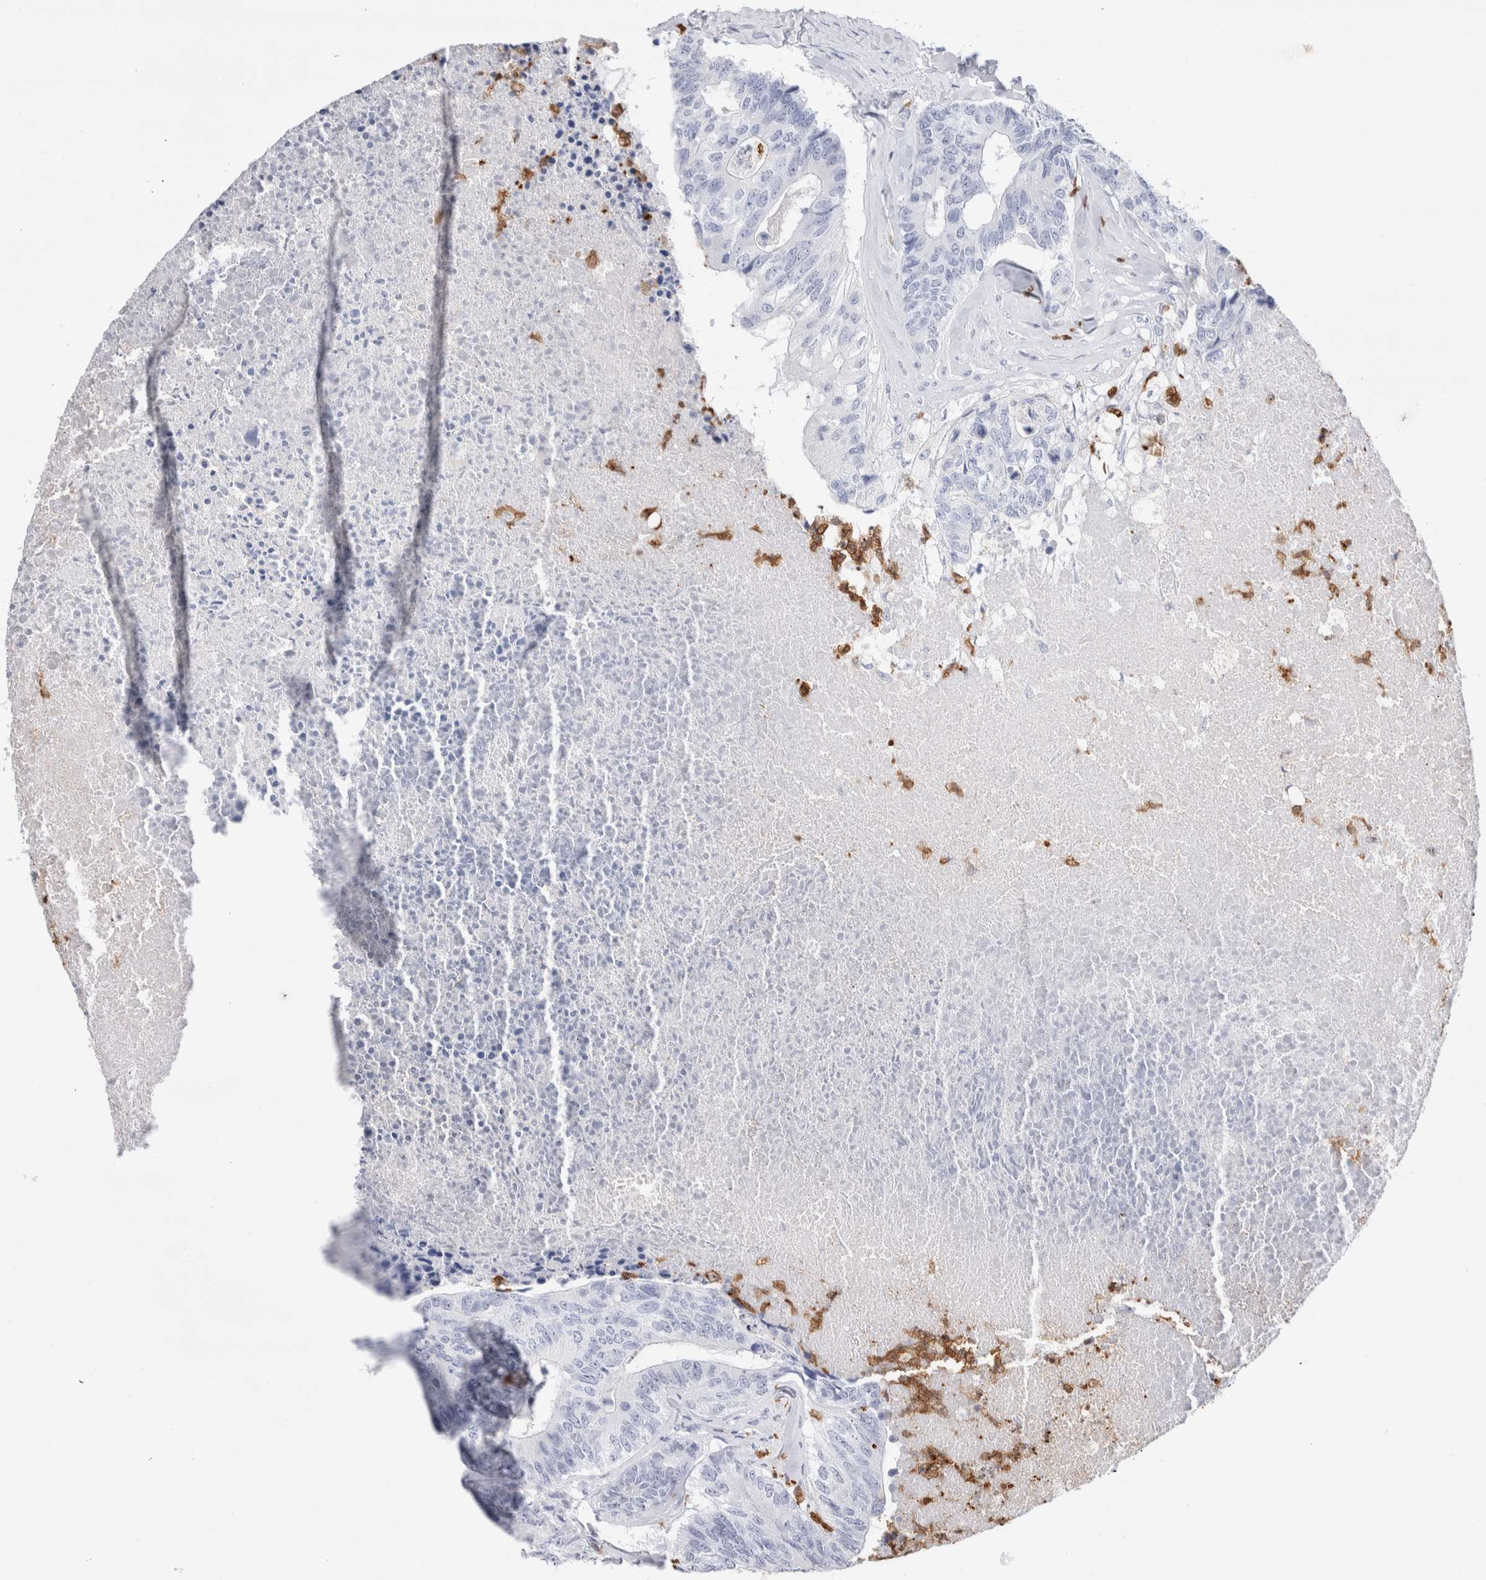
{"staining": {"intensity": "negative", "quantity": "none", "location": "none"}, "tissue": "colorectal cancer", "cell_type": "Tumor cells", "image_type": "cancer", "snomed": [{"axis": "morphology", "description": "Adenocarcinoma, NOS"}, {"axis": "topography", "description": "Colon"}], "caption": "A histopathology image of human colorectal cancer is negative for staining in tumor cells.", "gene": "SLC10A5", "patient": {"sex": "female", "age": 67}}